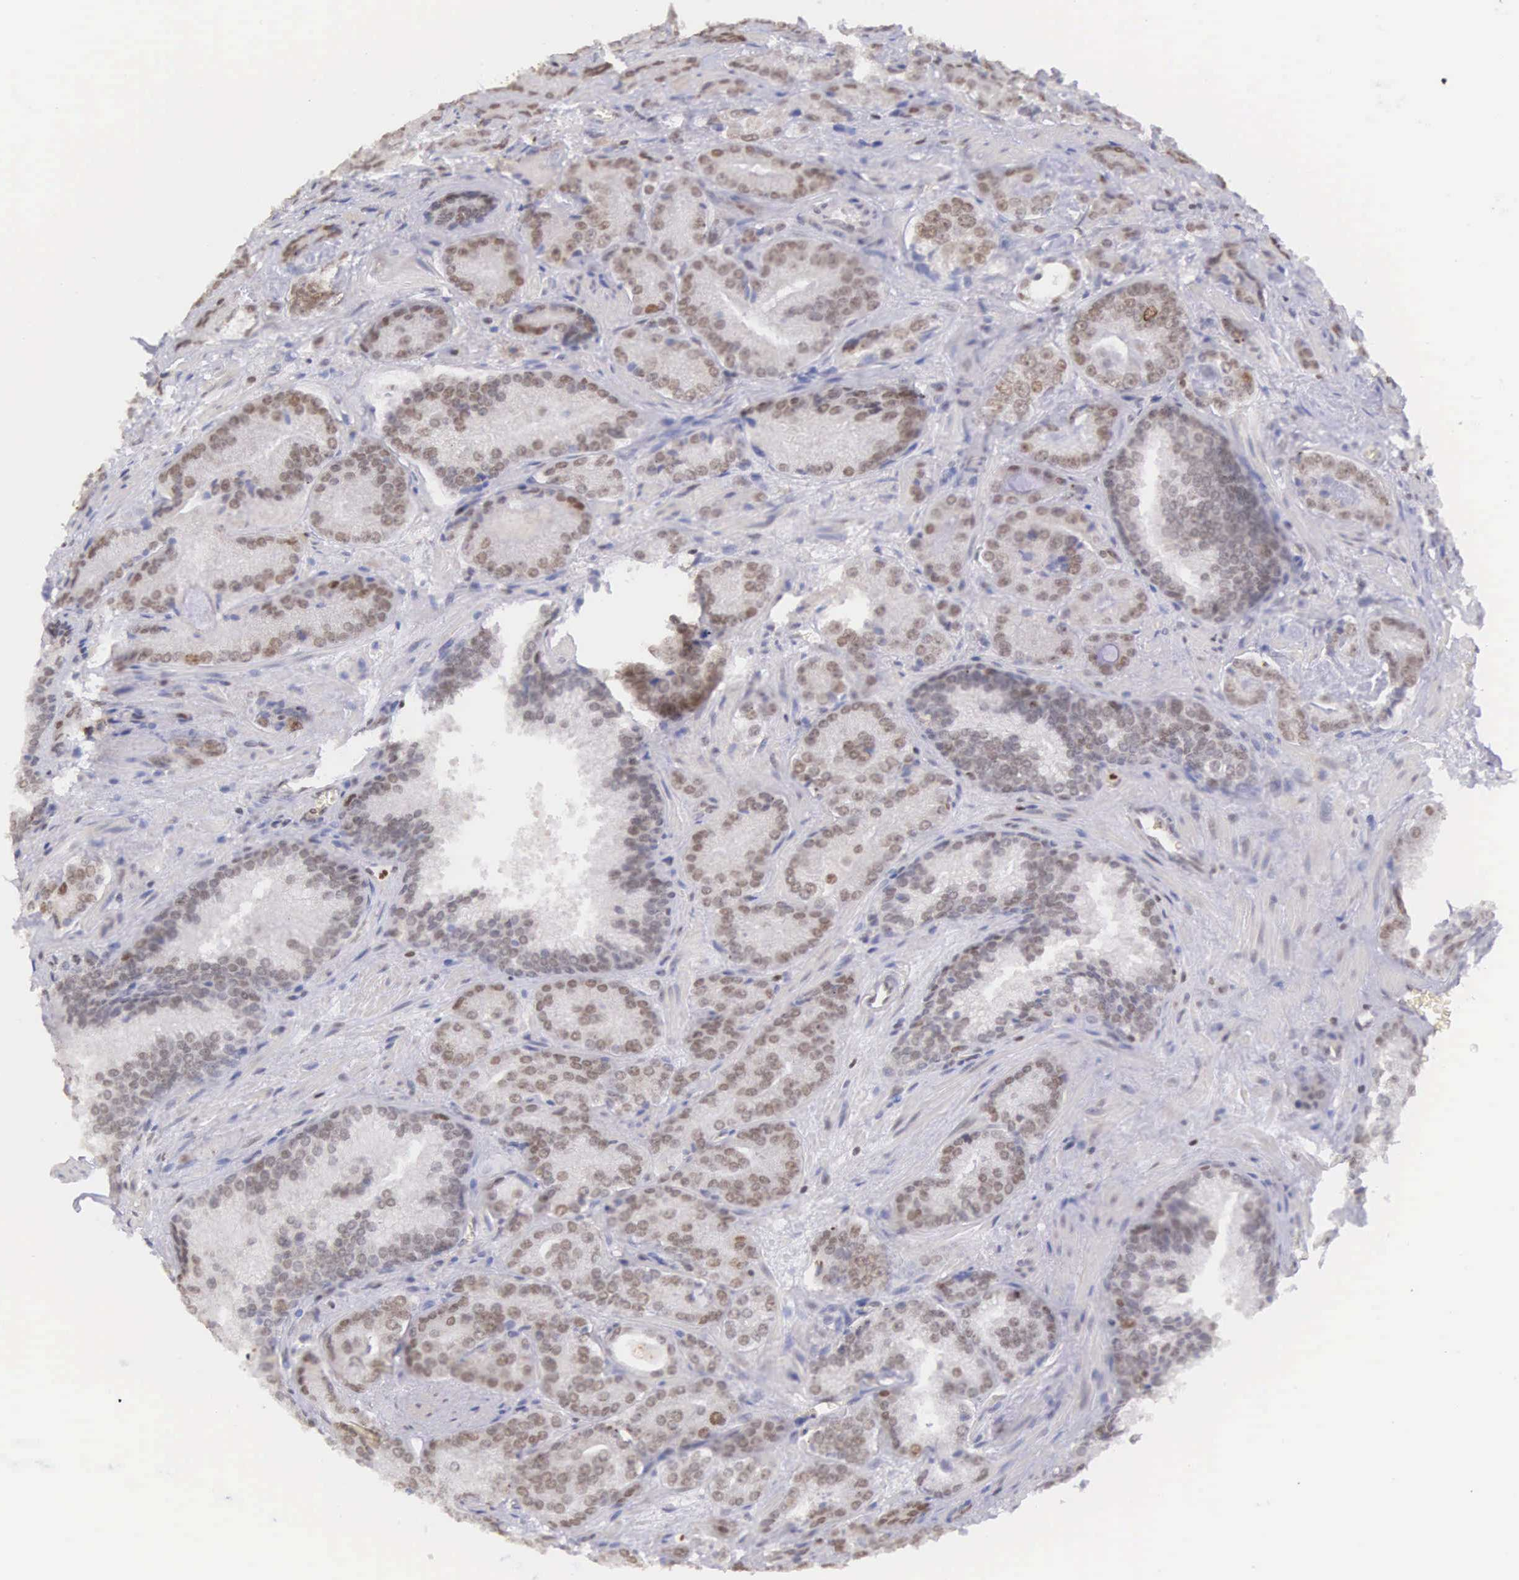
{"staining": {"intensity": "weak", "quantity": "25%-75%", "location": "nuclear"}, "tissue": "prostate cancer", "cell_type": "Tumor cells", "image_type": "cancer", "snomed": [{"axis": "morphology", "description": "Adenocarcinoma, Medium grade"}, {"axis": "topography", "description": "Prostate"}], "caption": "Medium-grade adenocarcinoma (prostate) stained with a protein marker shows weak staining in tumor cells.", "gene": "VRK1", "patient": {"sex": "male", "age": 68}}